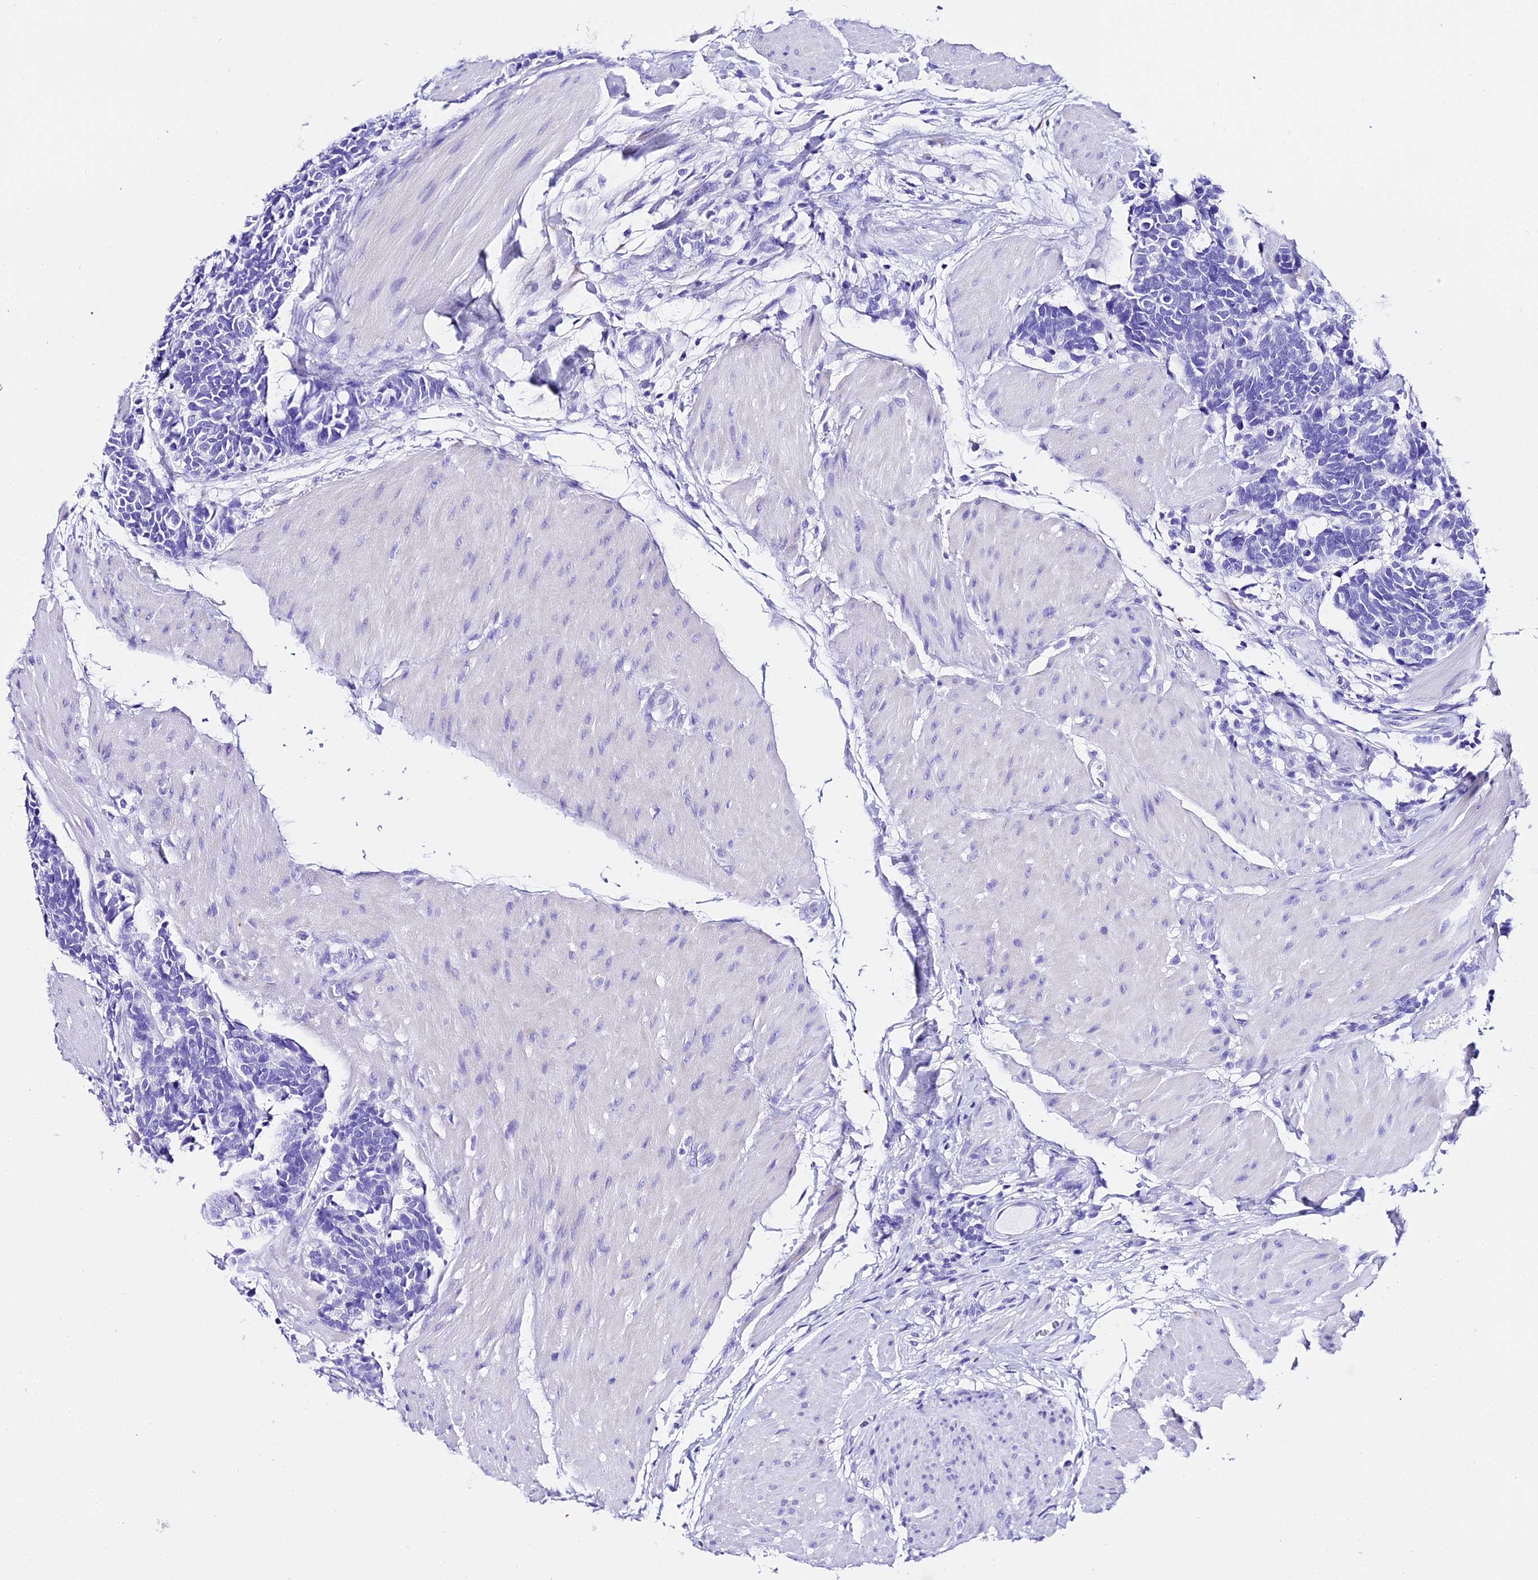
{"staining": {"intensity": "negative", "quantity": "none", "location": "none"}, "tissue": "carcinoid", "cell_type": "Tumor cells", "image_type": "cancer", "snomed": [{"axis": "morphology", "description": "Carcinoma, NOS"}, {"axis": "morphology", "description": "Carcinoid, malignant, NOS"}, {"axis": "topography", "description": "Urinary bladder"}], "caption": "This is a image of IHC staining of carcinoid, which shows no positivity in tumor cells.", "gene": "TRMT44", "patient": {"sex": "male", "age": 57}}